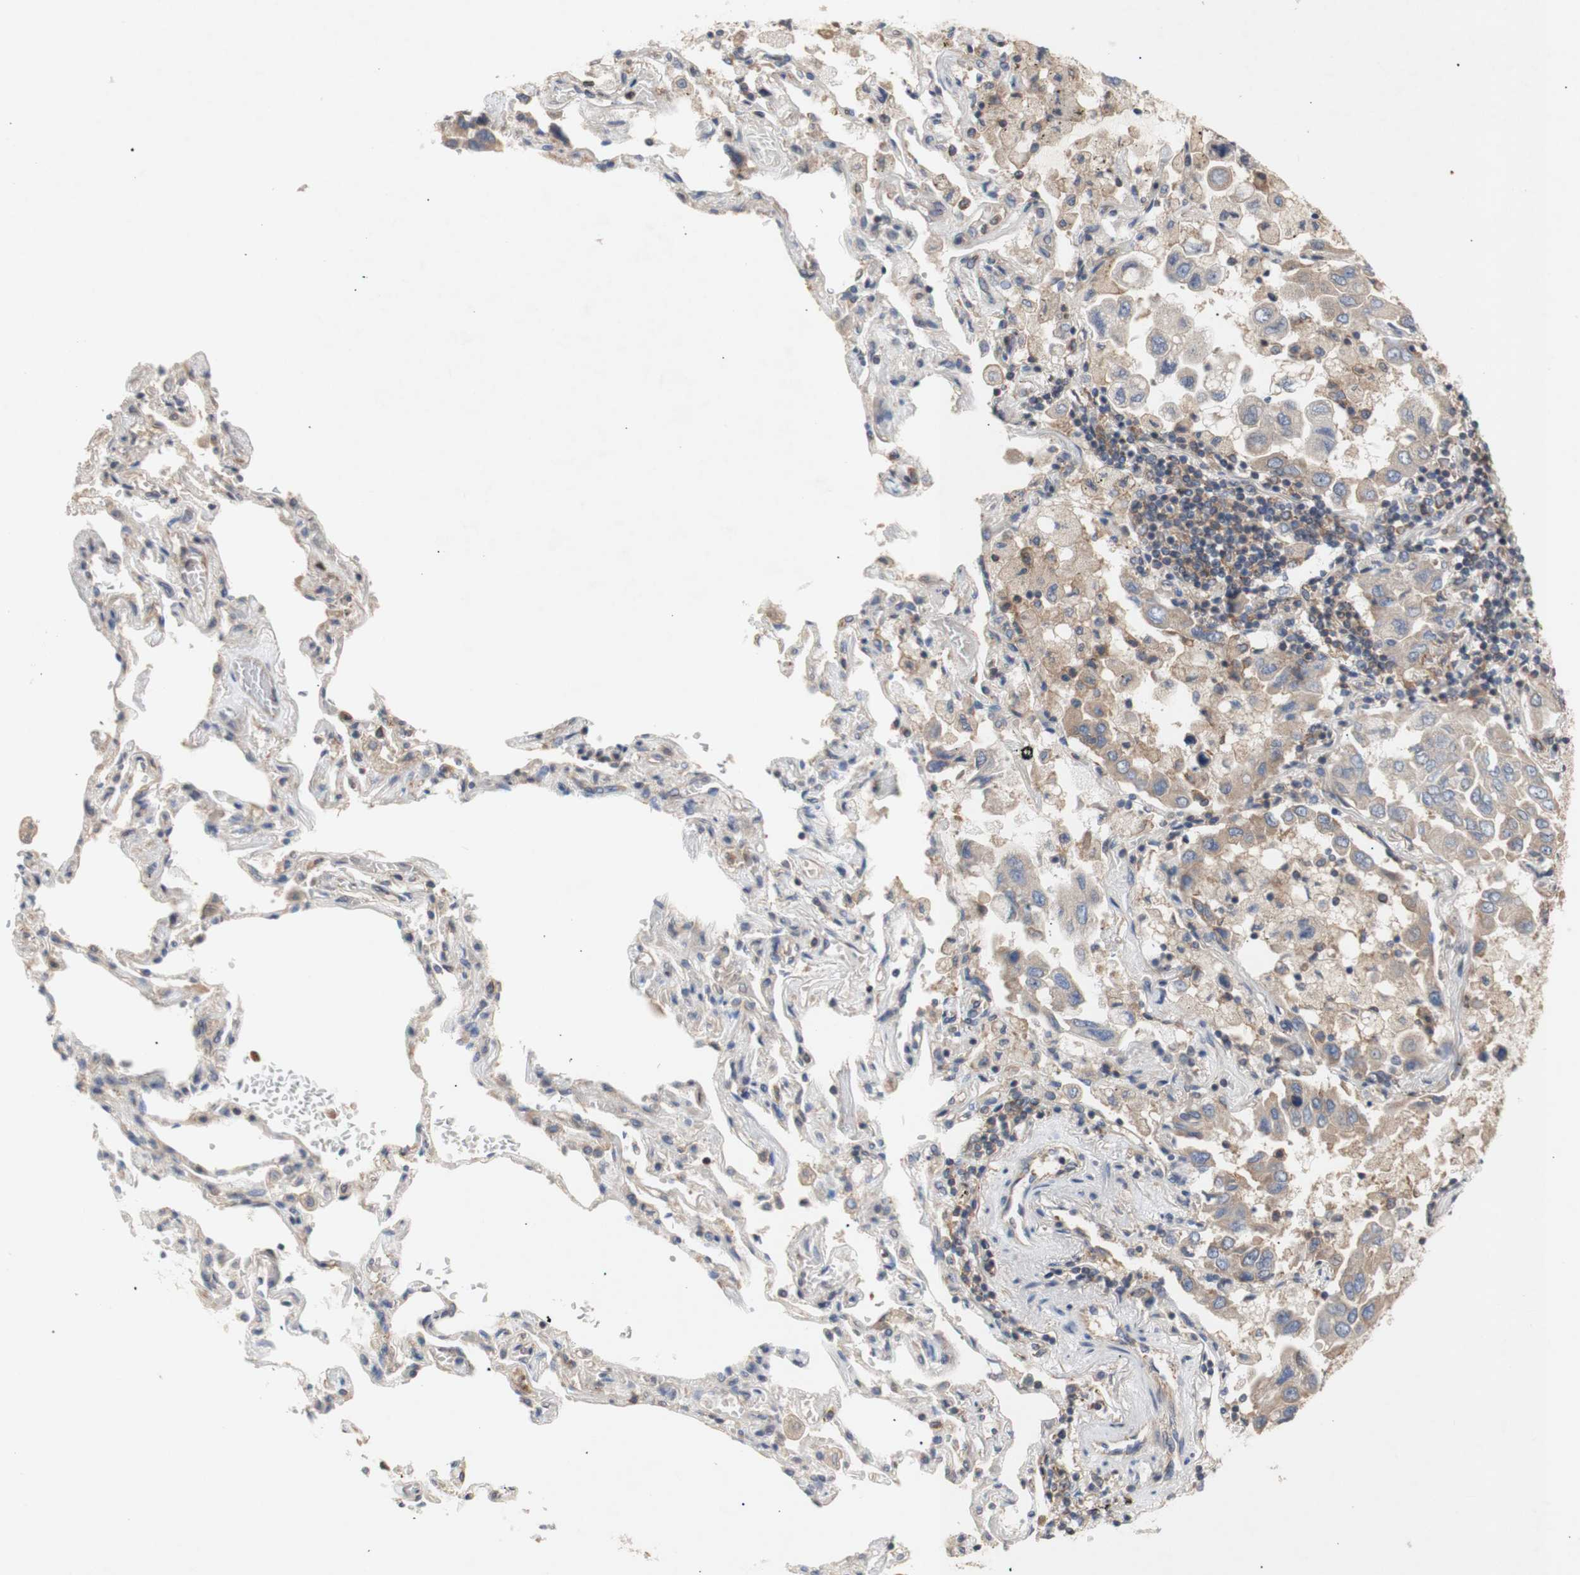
{"staining": {"intensity": "weak", "quantity": ">75%", "location": "cytoplasmic/membranous"}, "tissue": "lung cancer", "cell_type": "Tumor cells", "image_type": "cancer", "snomed": [{"axis": "morphology", "description": "Adenocarcinoma, NOS"}, {"axis": "topography", "description": "Lung"}], "caption": "Weak cytoplasmic/membranous protein positivity is appreciated in approximately >75% of tumor cells in lung cancer. (DAB (3,3'-diaminobenzidine) = brown stain, brightfield microscopy at high magnification).", "gene": "IKBKG", "patient": {"sex": "male", "age": 64}}